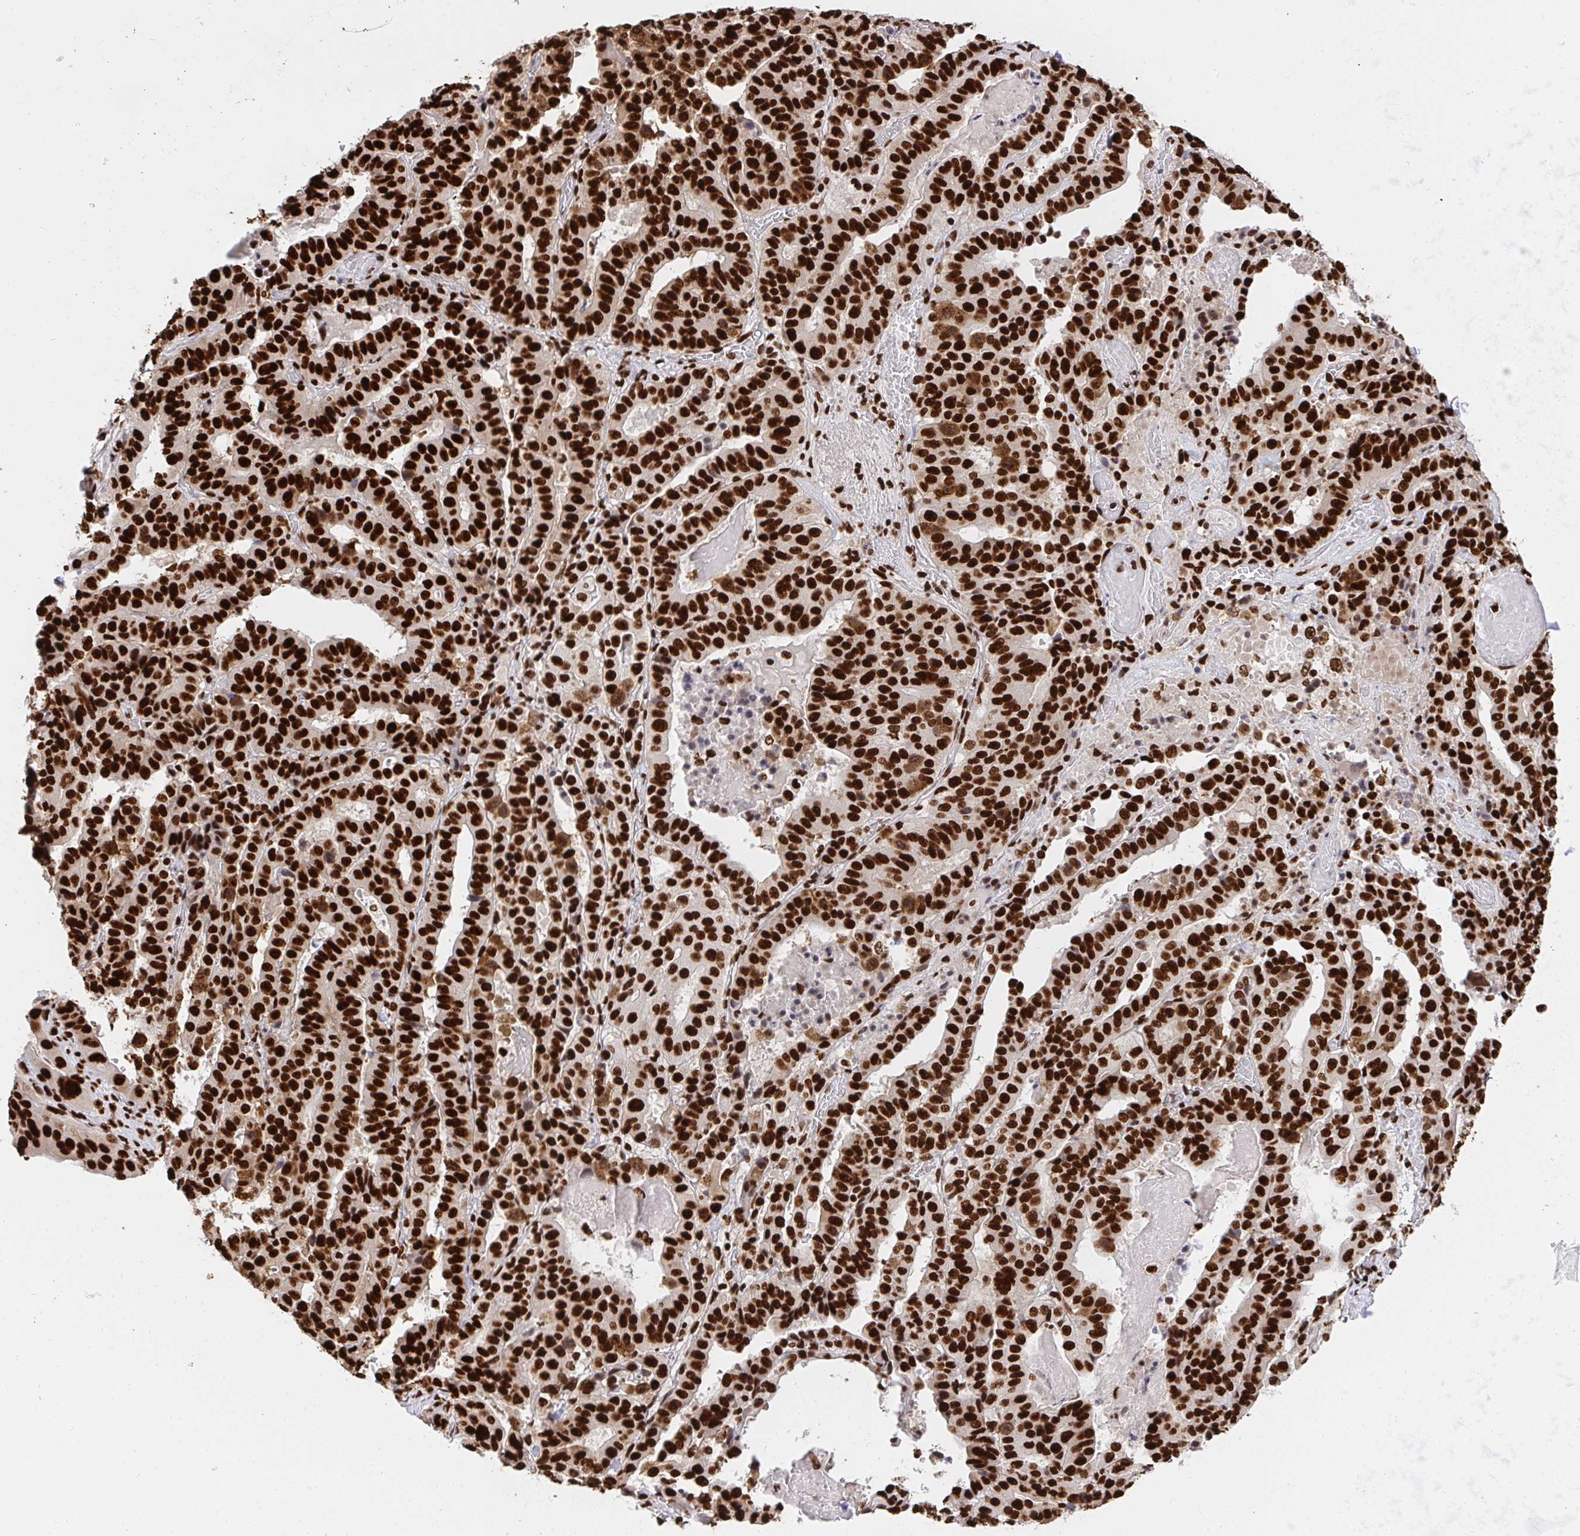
{"staining": {"intensity": "strong", "quantity": ">75%", "location": "nuclear"}, "tissue": "stomach cancer", "cell_type": "Tumor cells", "image_type": "cancer", "snomed": [{"axis": "morphology", "description": "Adenocarcinoma, NOS"}, {"axis": "topography", "description": "Stomach"}], "caption": "A brown stain labels strong nuclear positivity of a protein in adenocarcinoma (stomach) tumor cells. The staining is performed using DAB brown chromogen to label protein expression. The nuclei are counter-stained blue using hematoxylin.", "gene": "HNRNPL", "patient": {"sex": "male", "age": 48}}